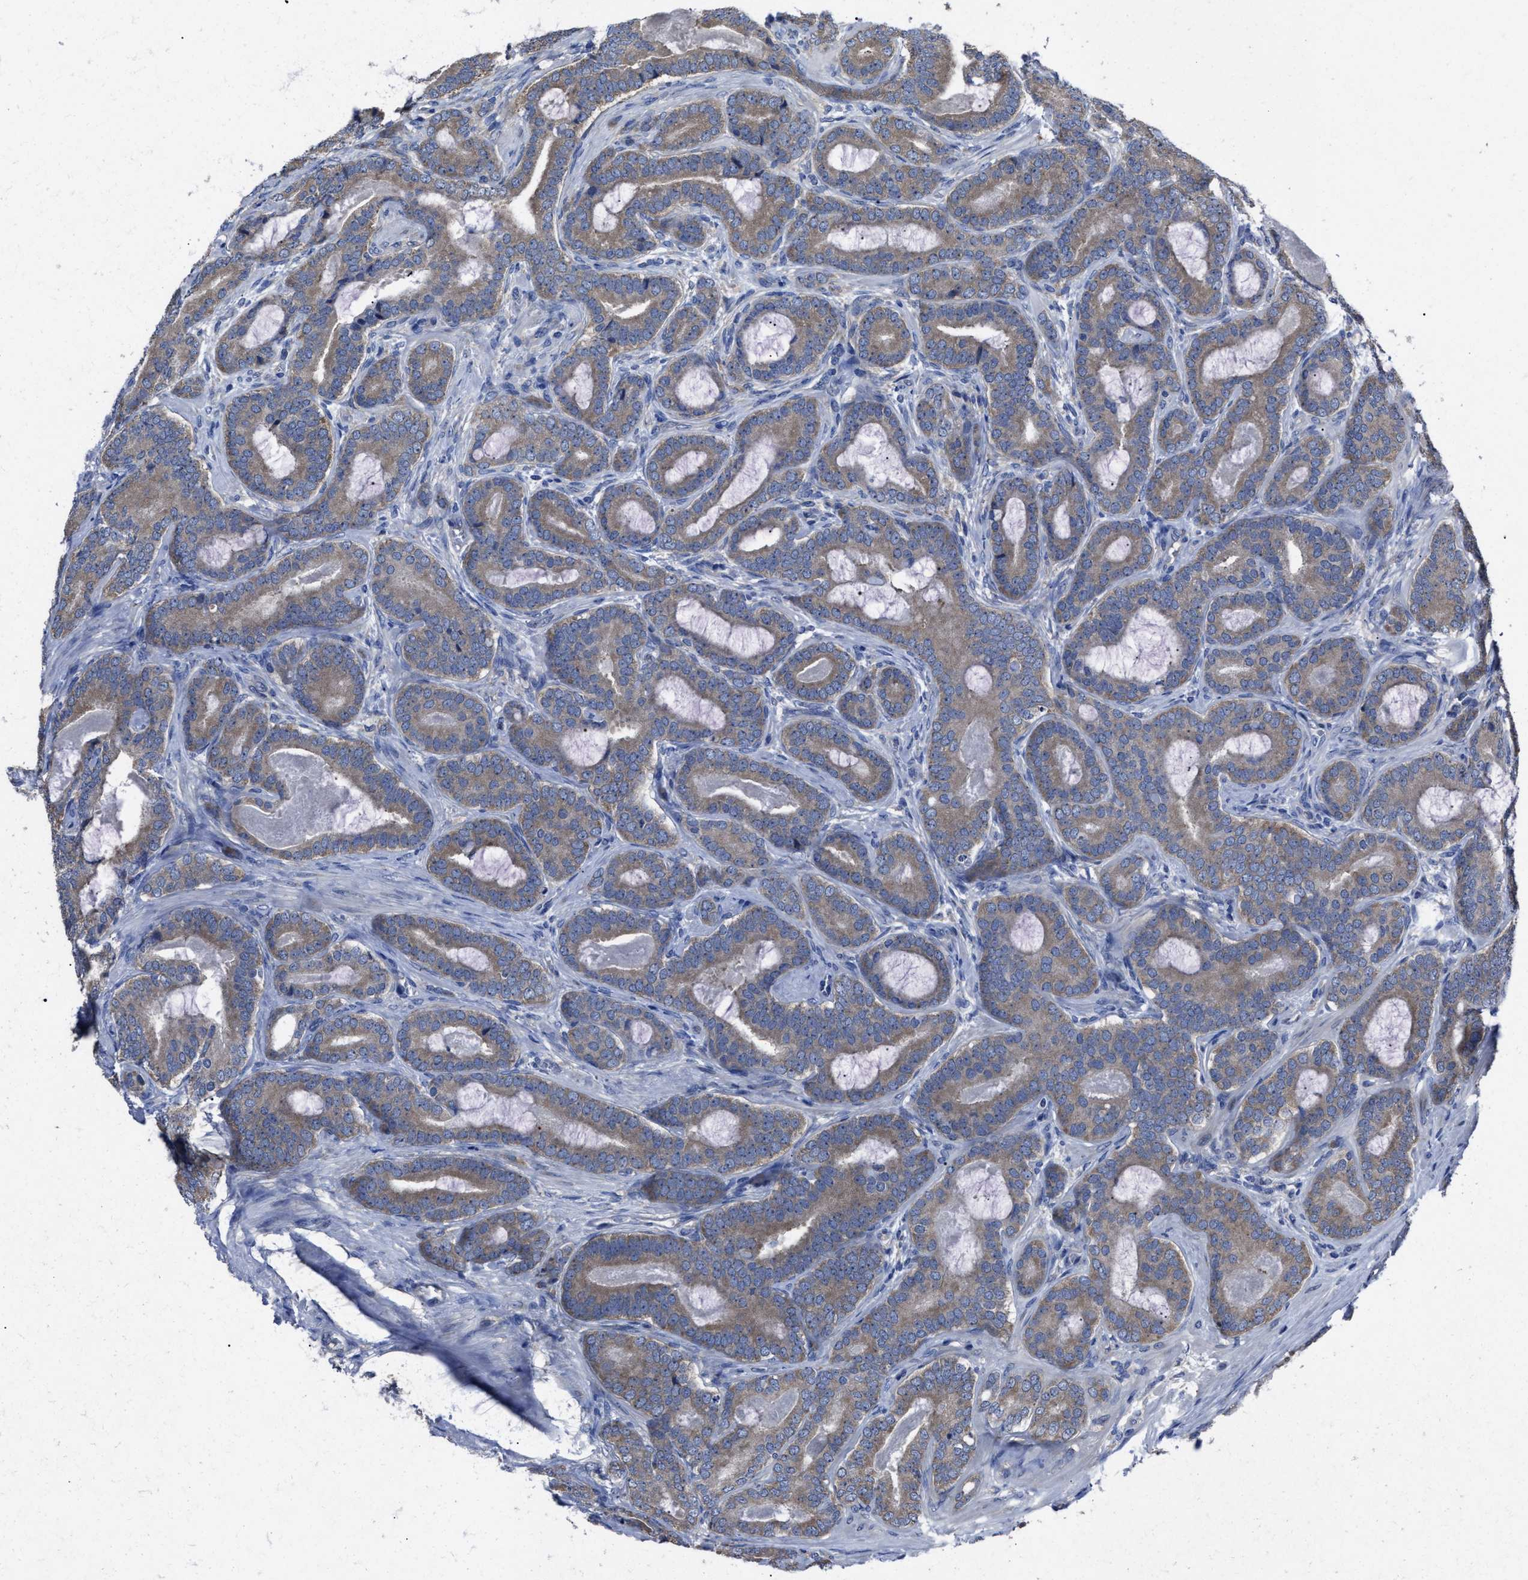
{"staining": {"intensity": "weak", "quantity": ">75%", "location": "cytoplasmic/membranous"}, "tissue": "prostate cancer", "cell_type": "Tumor cells", "image_type": "cancer", "snomed": [{"axis": "morphology", "description": "Adenocarcinoma, High grade"}, {"axis": "topography", "description": "Prostate"}], "caption": "Immunohistochemical staining of prostate cancer (high-grade adenocarcinoma) displays low levels of weak cytoplasmic/membranous protein expression in about >75% of tumor cells. The protein is stained brown, and the nuclei are stained in blue (DAB IHC with brightfield microscopy, high magnification).", "gene": "UPF1", "patient": {"sex": "male", "age": 60}}